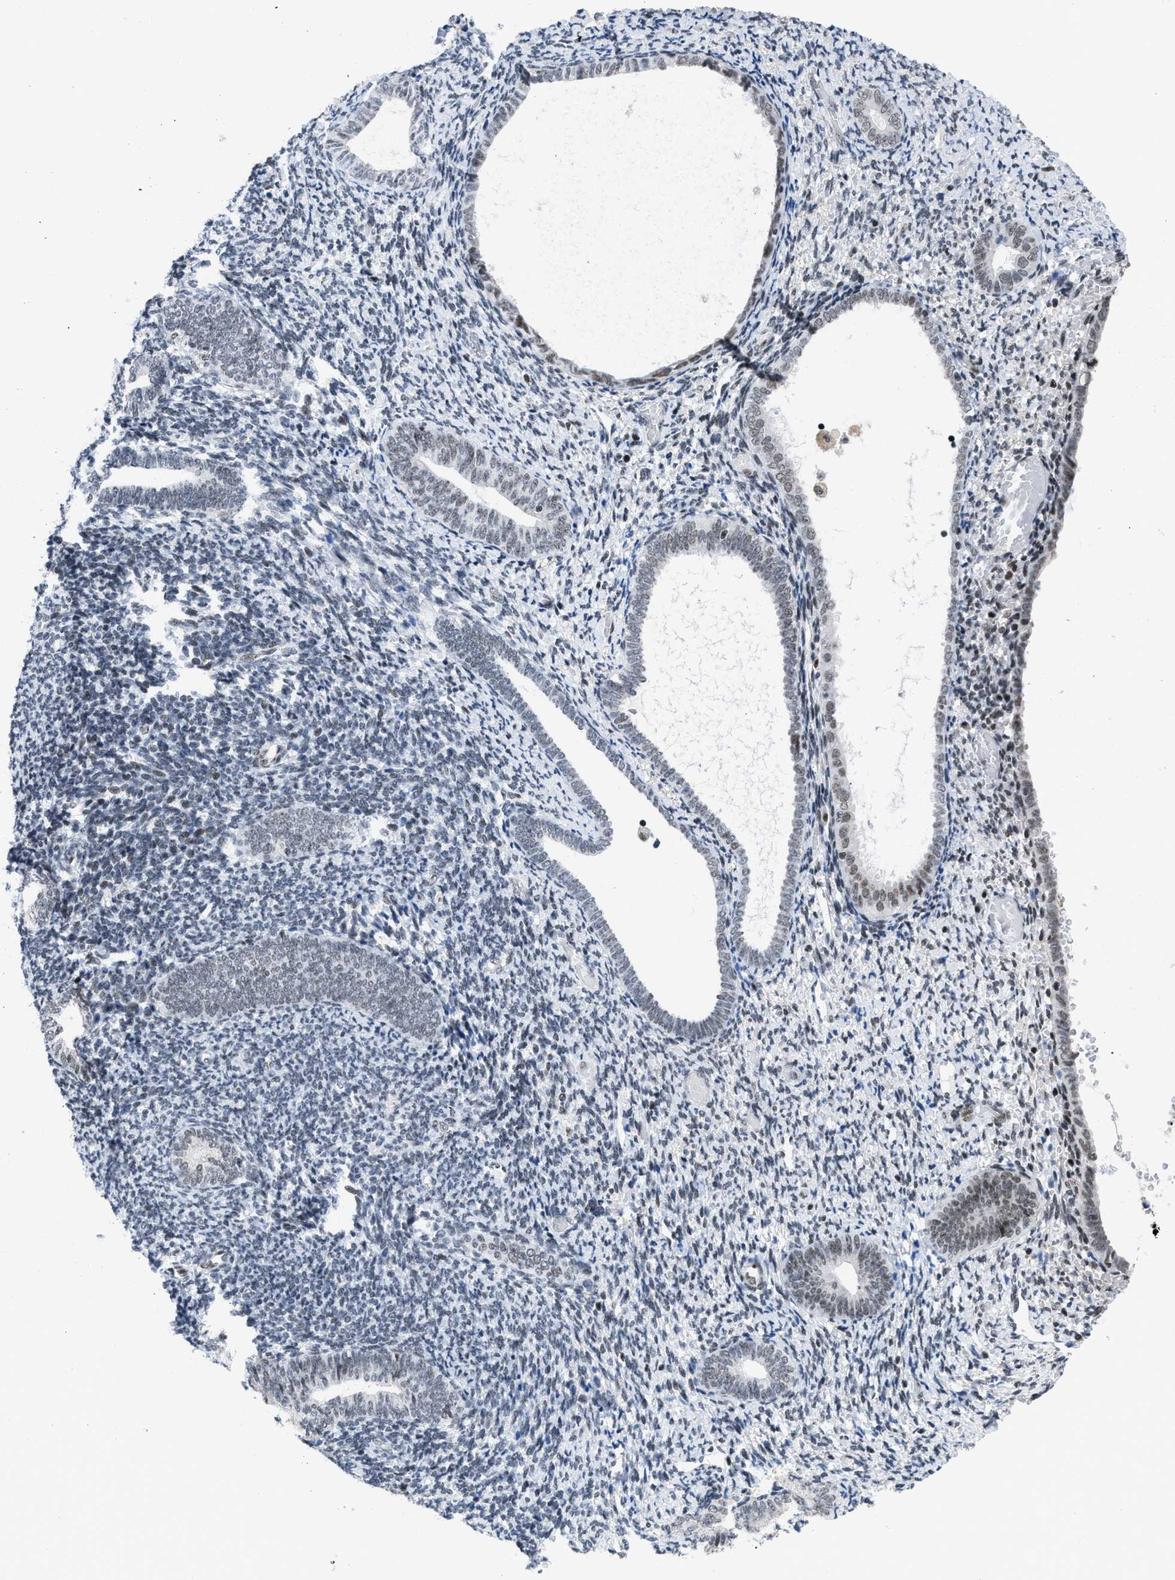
{"staining": {"intensity": "negative", "quantity": "none", "location": "none"}, "tissue": "endometrium", "cell_type": "Cells in endometrial stroma", "image_type": "normal", "snomed": [{"axis": "morphology", "description": "Normal tissue, NOS"}, {"axis": "topography", "description": "Endometrium"}], "caption": "Cells in endometrial stroma are negative for protein expression in normal human endometrium.", "gene": "TERF2IP", "patient": {"sex": "female", "age": 66}}